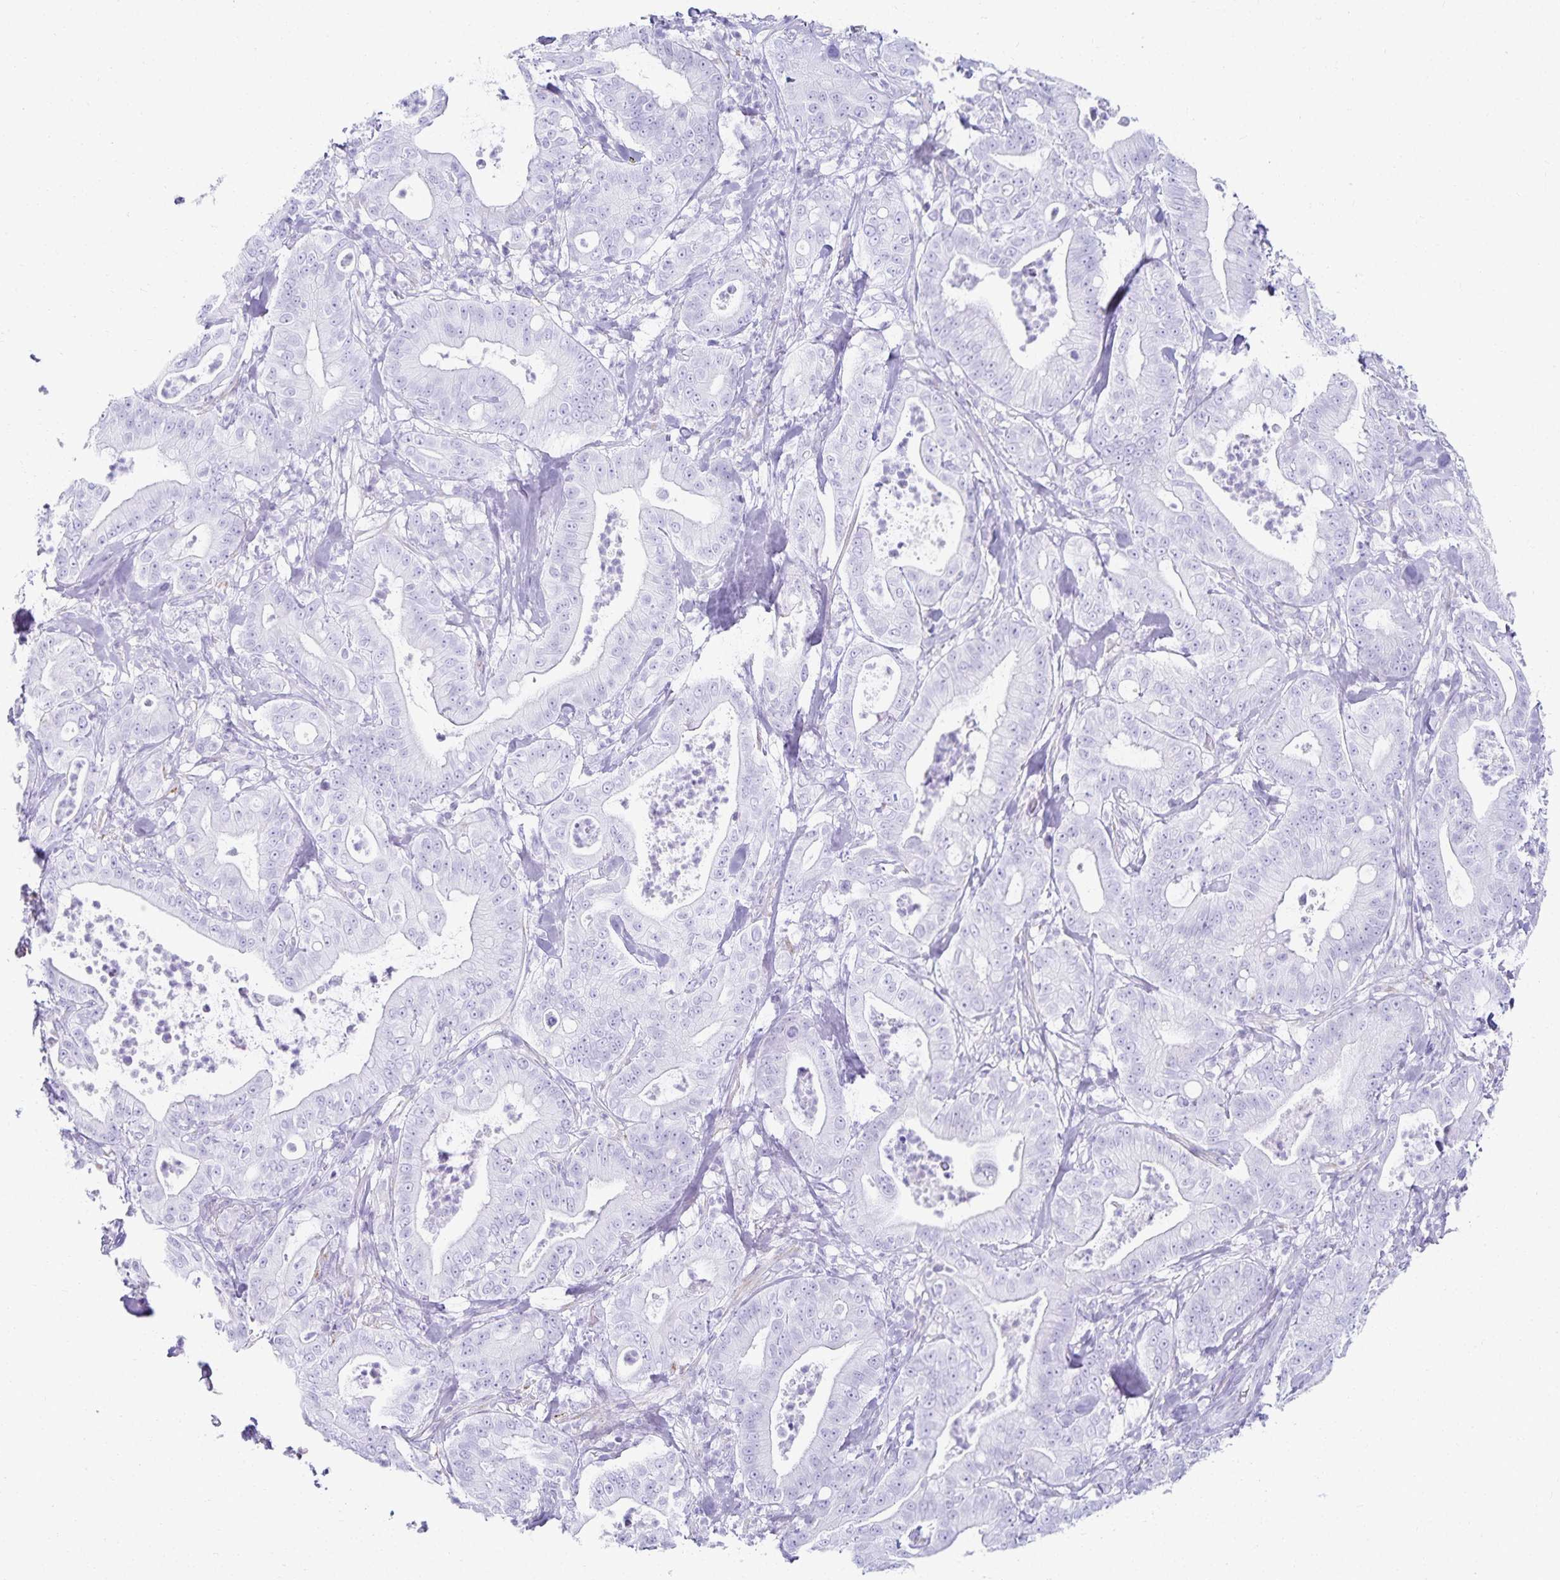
{"staining": {"intensity": "negative", "quantity": "none", "location": "none"}, "tissue": "pancreatic cancer", "cell_type": "Tumor cells", "image_type": "cancer", "snomed": [{"axis": "morphology", "description": "Adenocarcinoma, NOS"}, {"axis": "topography", "description": "Pancreas"}], "caption": "Immunohistochemistry (IHC) of human adenocarcinoma (pancreatic) demonstrates no staining in tumor cells.", "gene": "GP2", "patient": {"sex": "male", "age": 71}}